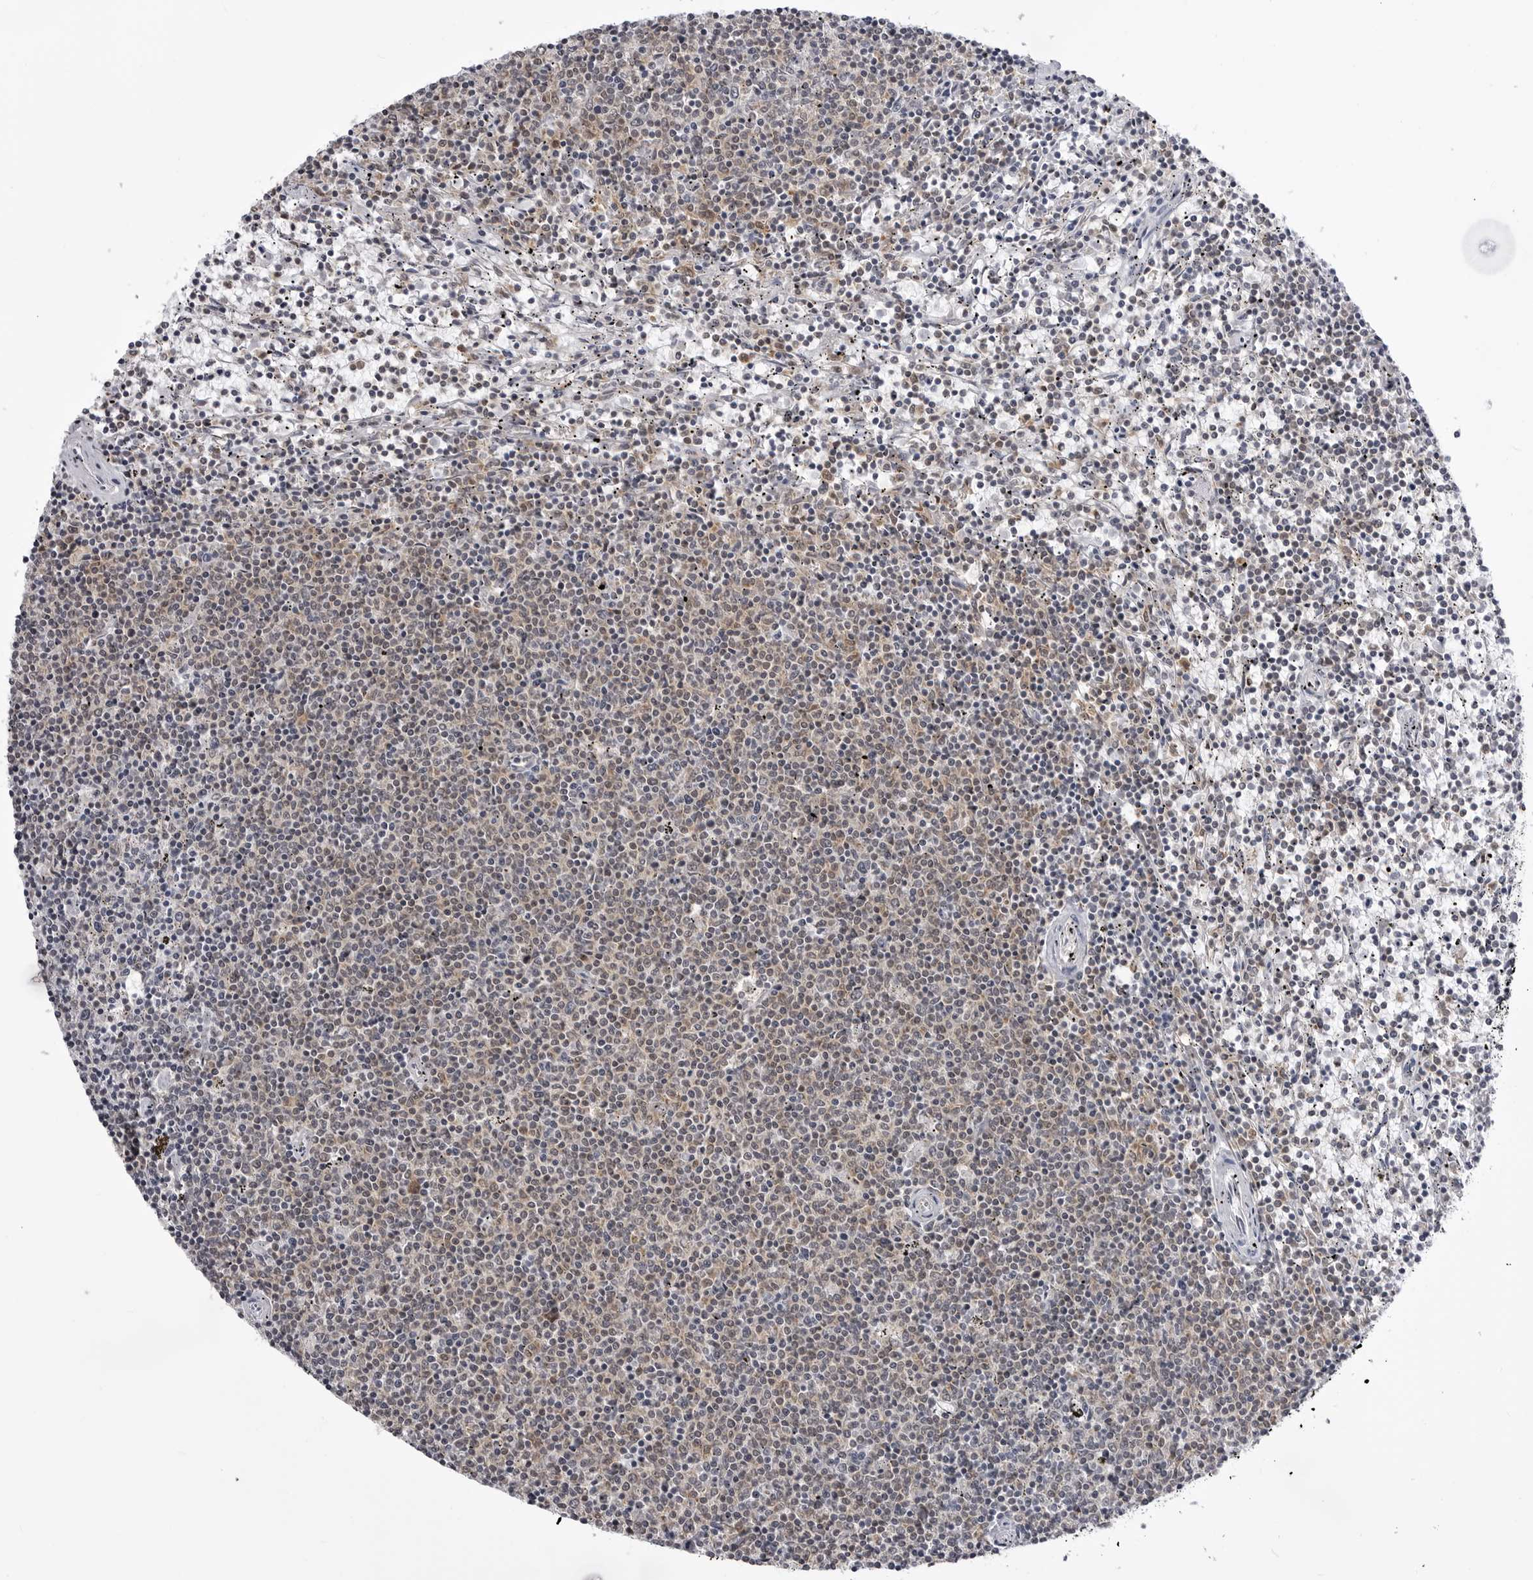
{"staining": {"intensity": "weak", "quantity": "<25%", "location": "cytoplasmic/membranous"}, "tissue": "lymphoma", "cell_type": "Tumor cells", "image_type": "cancer", "snomed": [{"axis": "morphology", "description": "Malignant lymphoma, non-Hodgkin's type, Low grade"}, {"axis": "topography", "description": "Spleen"}], "caption": "The image demonstrates no significant staining in tumor cells of malignant lymphoma, non-Hodgkin's type (low-grade).", "gene": "FH", "patient": {"sex": "female", "age": 50}}